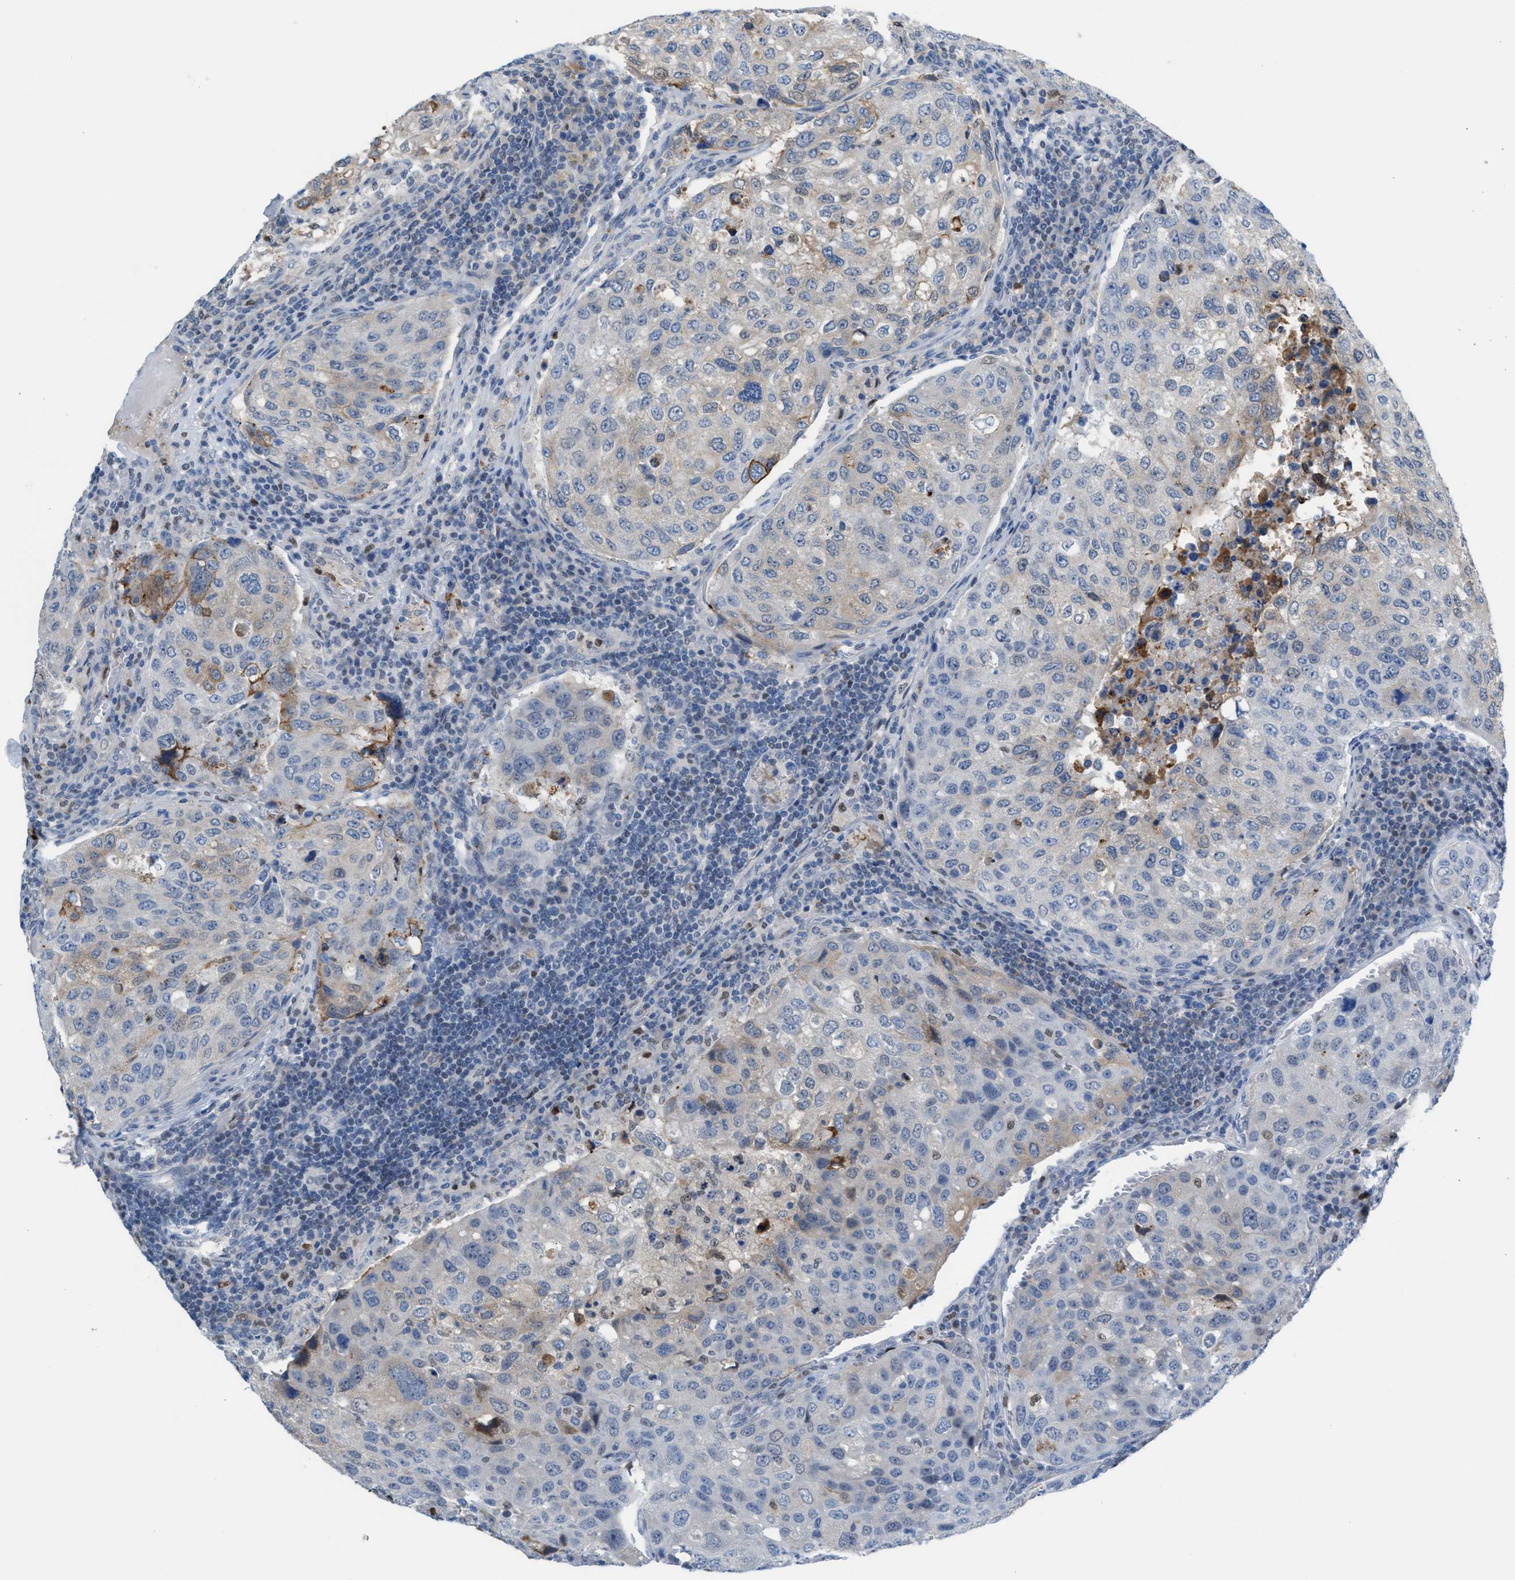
{"staining": {"intensity": "weak", "quantity": "<25%", "location": "cytoplasmic/membranous"}, "tissue": "urothelial cancer", "cell_type": "Tumor cells", "image_type": "cancer", "snomed": [{"axis": "morphology", "description": "Urothelial carcinoma, High grade"}, {"axis": "topography", "description": "Lymph node"}, {"axis": "topography", "description": "Urinary bladder"}], "caption": "Tumor cells are negative for protein expression in human urothelial carcinoma (high-grade). (DAB (3,3'-diaminobenzidine) immunohistochemistry (IHC) with hematoxylin counter stain).", "gene": "PPM1D", "patient": {"sex": "male", "age": 51}}